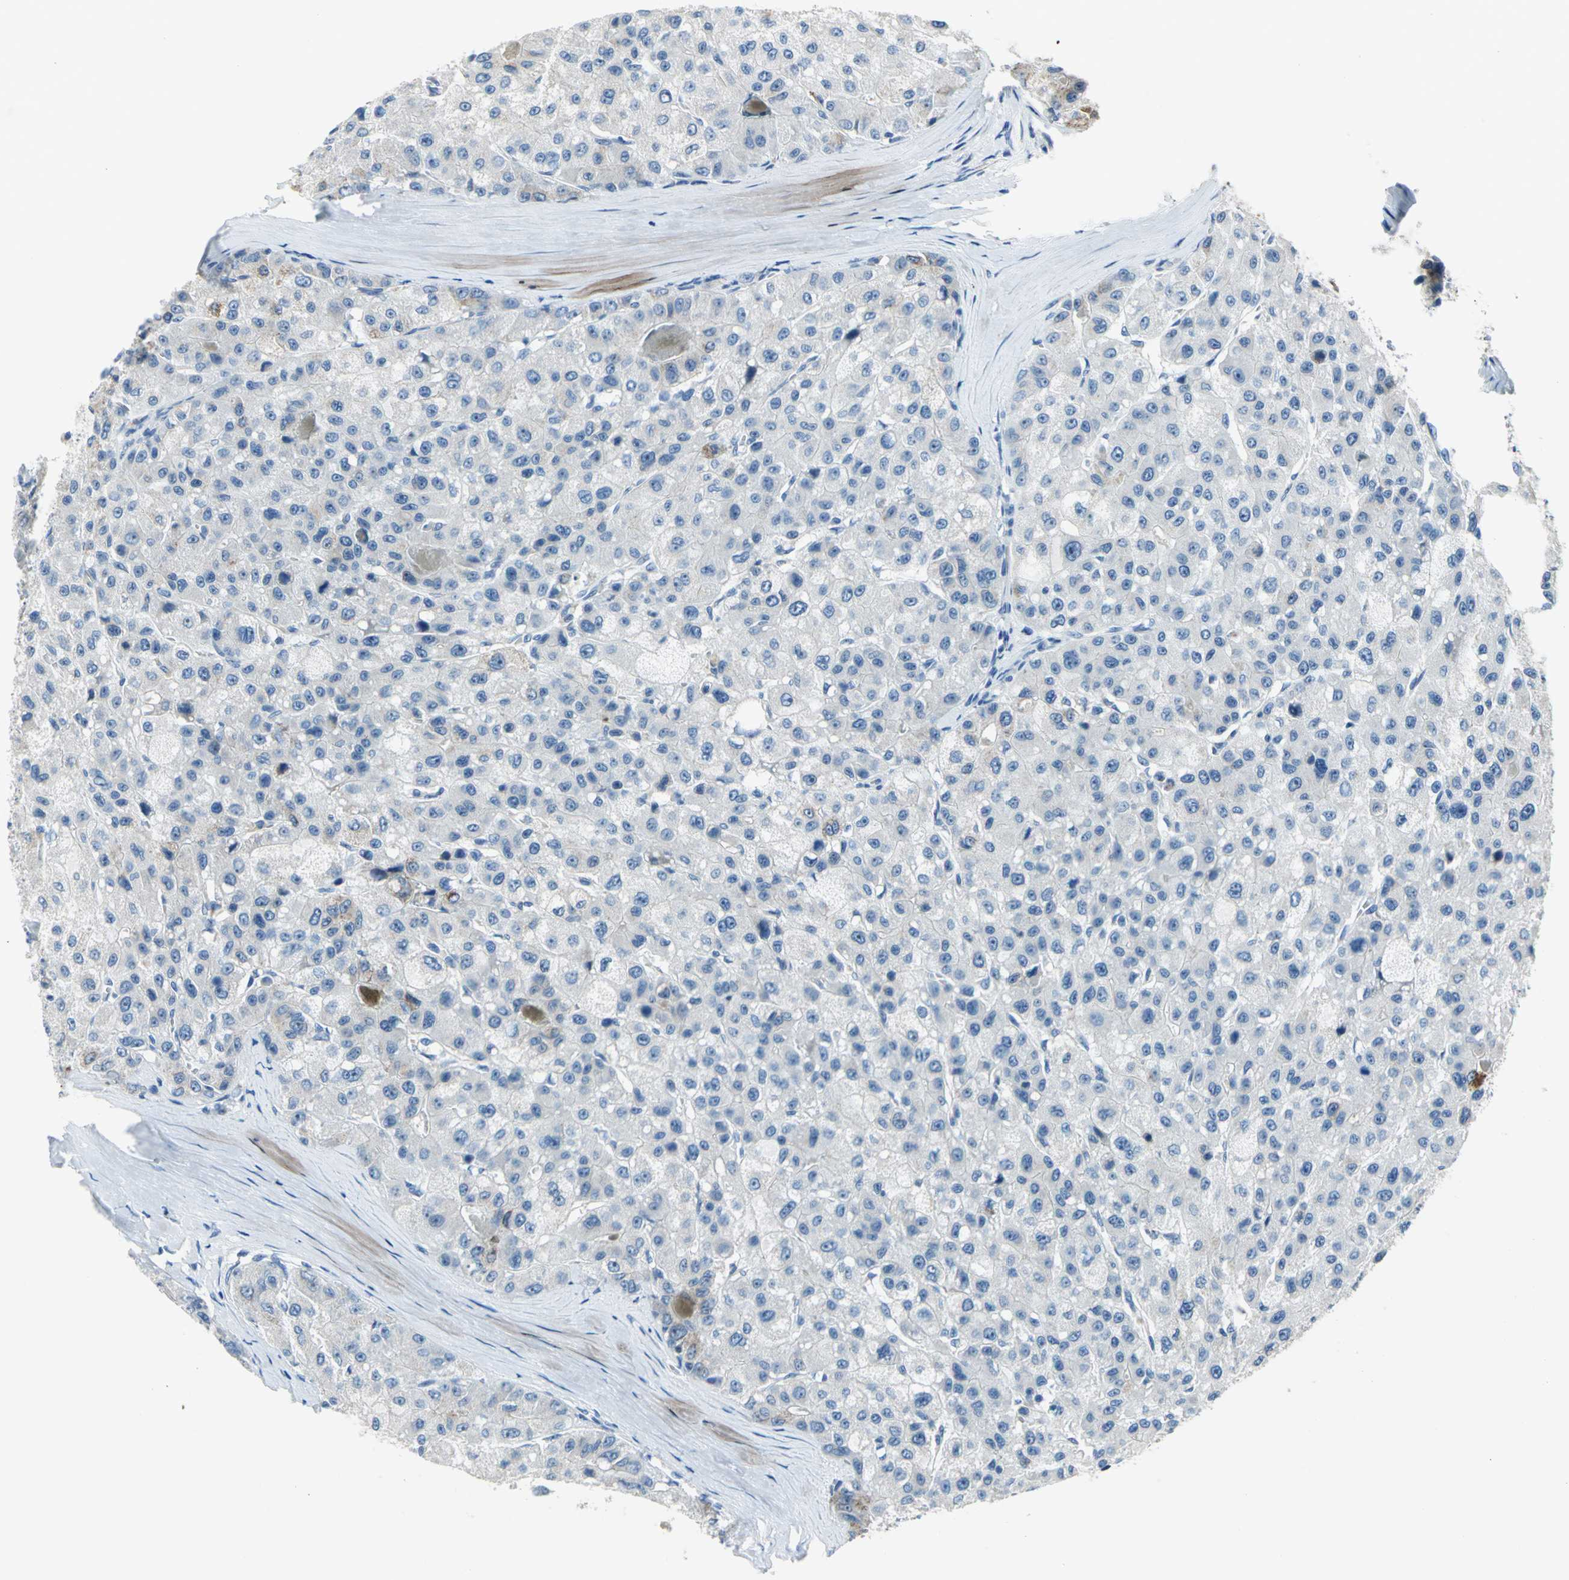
{"staining": {"intensity": "weak", "quantity": "<25%", "location": "cytoplasmic/membranous"}, "tissue": "liver cancer", "cell_type": "Tumor cells", "image_type": "cancer", "snomed": [{"axis": "morphology", "description": "Carcinoma, Hepatocellular, NOS"}, {"axis": "topography", "description": "Liver"}], "caption": "Tumor cells show no significant protein positivity in liver cancer.", "gene": "MUC4", "patient": {"sex": "male", "age": 80}}